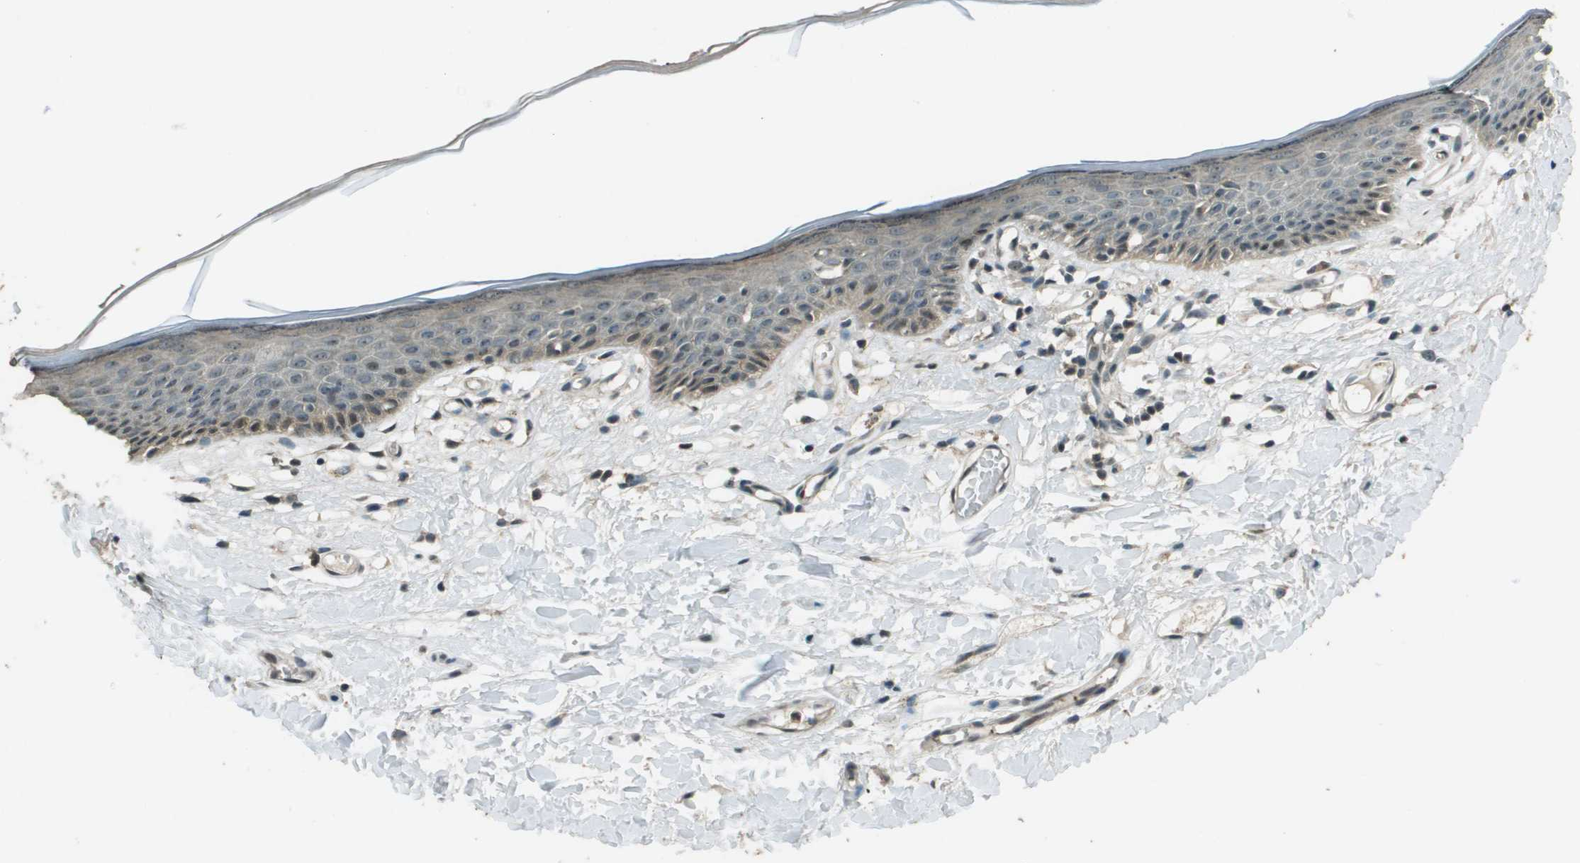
{"staining": {"intensity": "moderate", "quantity": "25%-75%", "location": "cytoplasmic/membranous"}, "tissue": "skin", "cell_type": "Epidermal cells", "image_type": "normal", "snomed": [{"axis": "morphology", "description": "Normal tissue, NOS"}, {"axis": "topography", "description": "Vulva"}], "caption": "Protein analysis of normal skin exhibits moderate cytoplasmic/membranous positivity in approximately 25%-75% of epidermal cells. The protein is shown in brown color, while the nuclei are stained blue.", "gene": "SDC3", "patient": {"sex": "female", "age": 54}}